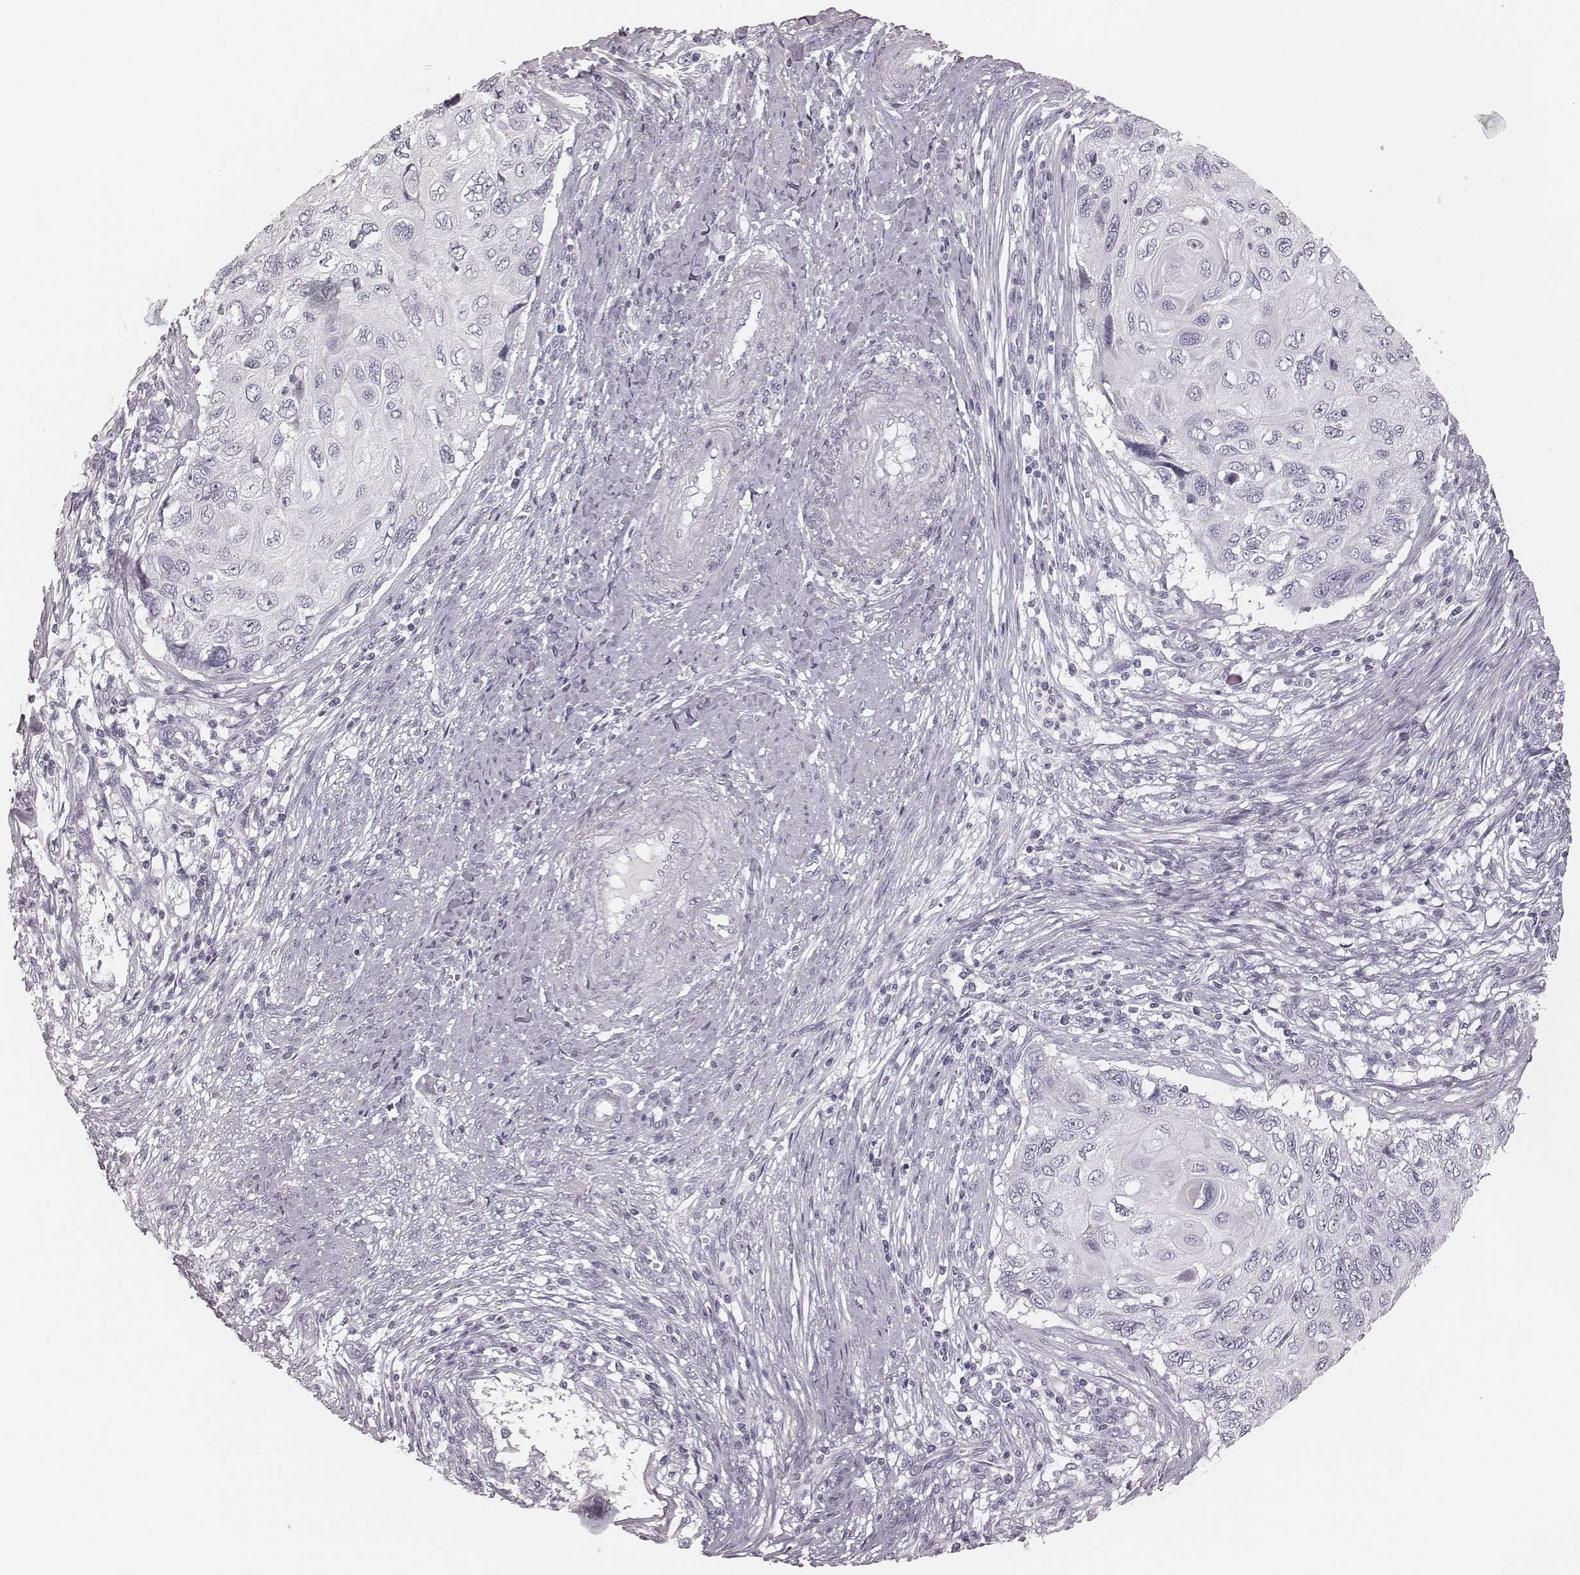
{"staining": {"intensity": "negative", "quantity": "none", "location": "none"}, "tissue": "cervical cancer", "cell_type": "Tumor cells", "image_type": "cancer", "snomed": [{"axis": "morphology", "description": "Squamous cell carcinoma, NOS"}, {"axis": "topography", "description": "Cervix"}], "caption": "An immunohistochemistry histopathology image of cervical cancer is shown. There is no staining in tumor cells of cervical cancer.", "gene": "MSX1", "patient": {"sex": "female", "age": 70}}